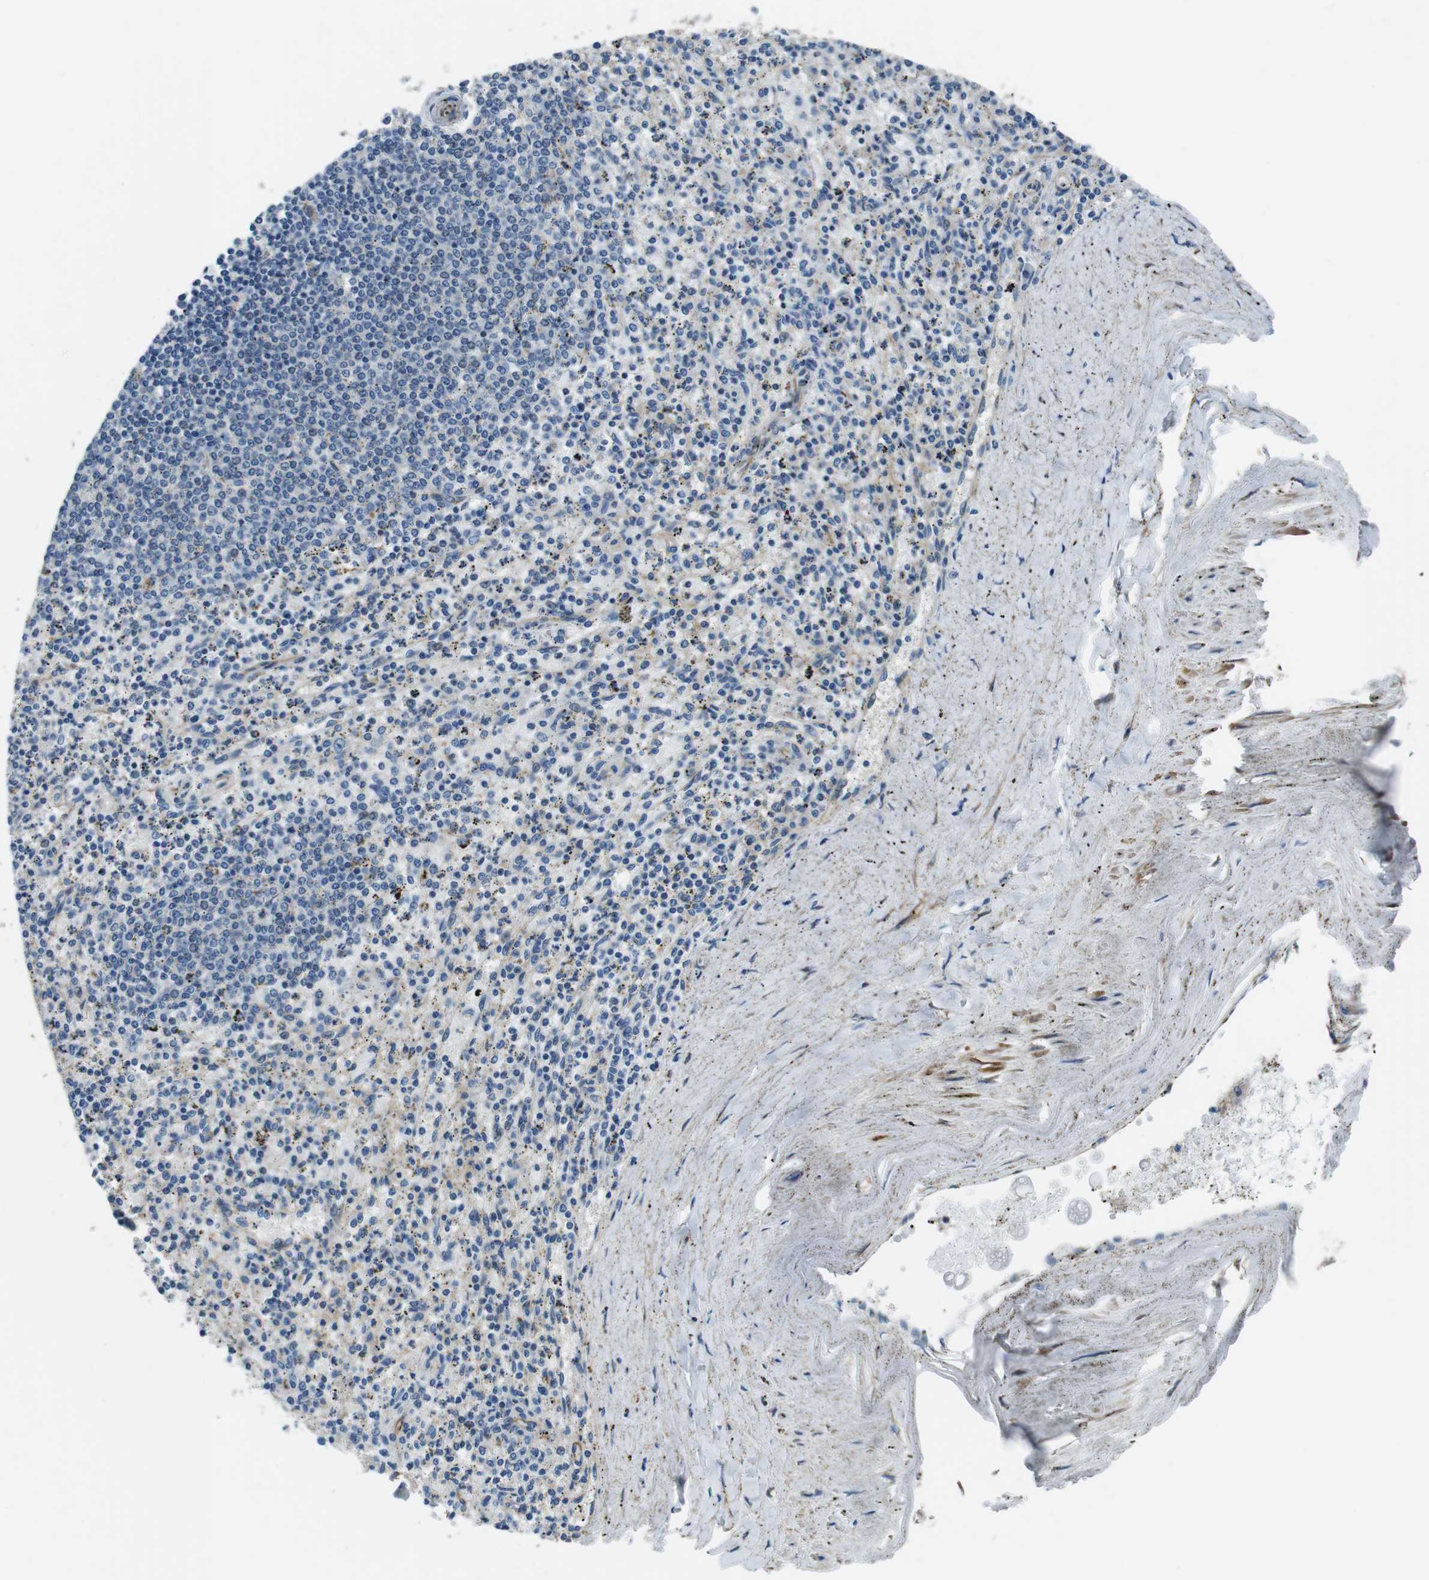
{"staining": {"intensity": "negative", "quantity": "none", "location": "none"}, "tissue": "spleen", "cell_type": "Cells in red pulp", "image_type": "normal", "snomed": [{"axis": "morphology", "description": "Normal tissue, NOS"}, {"axis": "topography", "description": "Spleen"}], "caption": "There is no significant expression in cells in red pulp of spleen. (Brightfield microscopy of DAB immunohistochemistry at high magnification).", "gene": "LRRC49", "patient": {"sex": "male", "age": 72}}